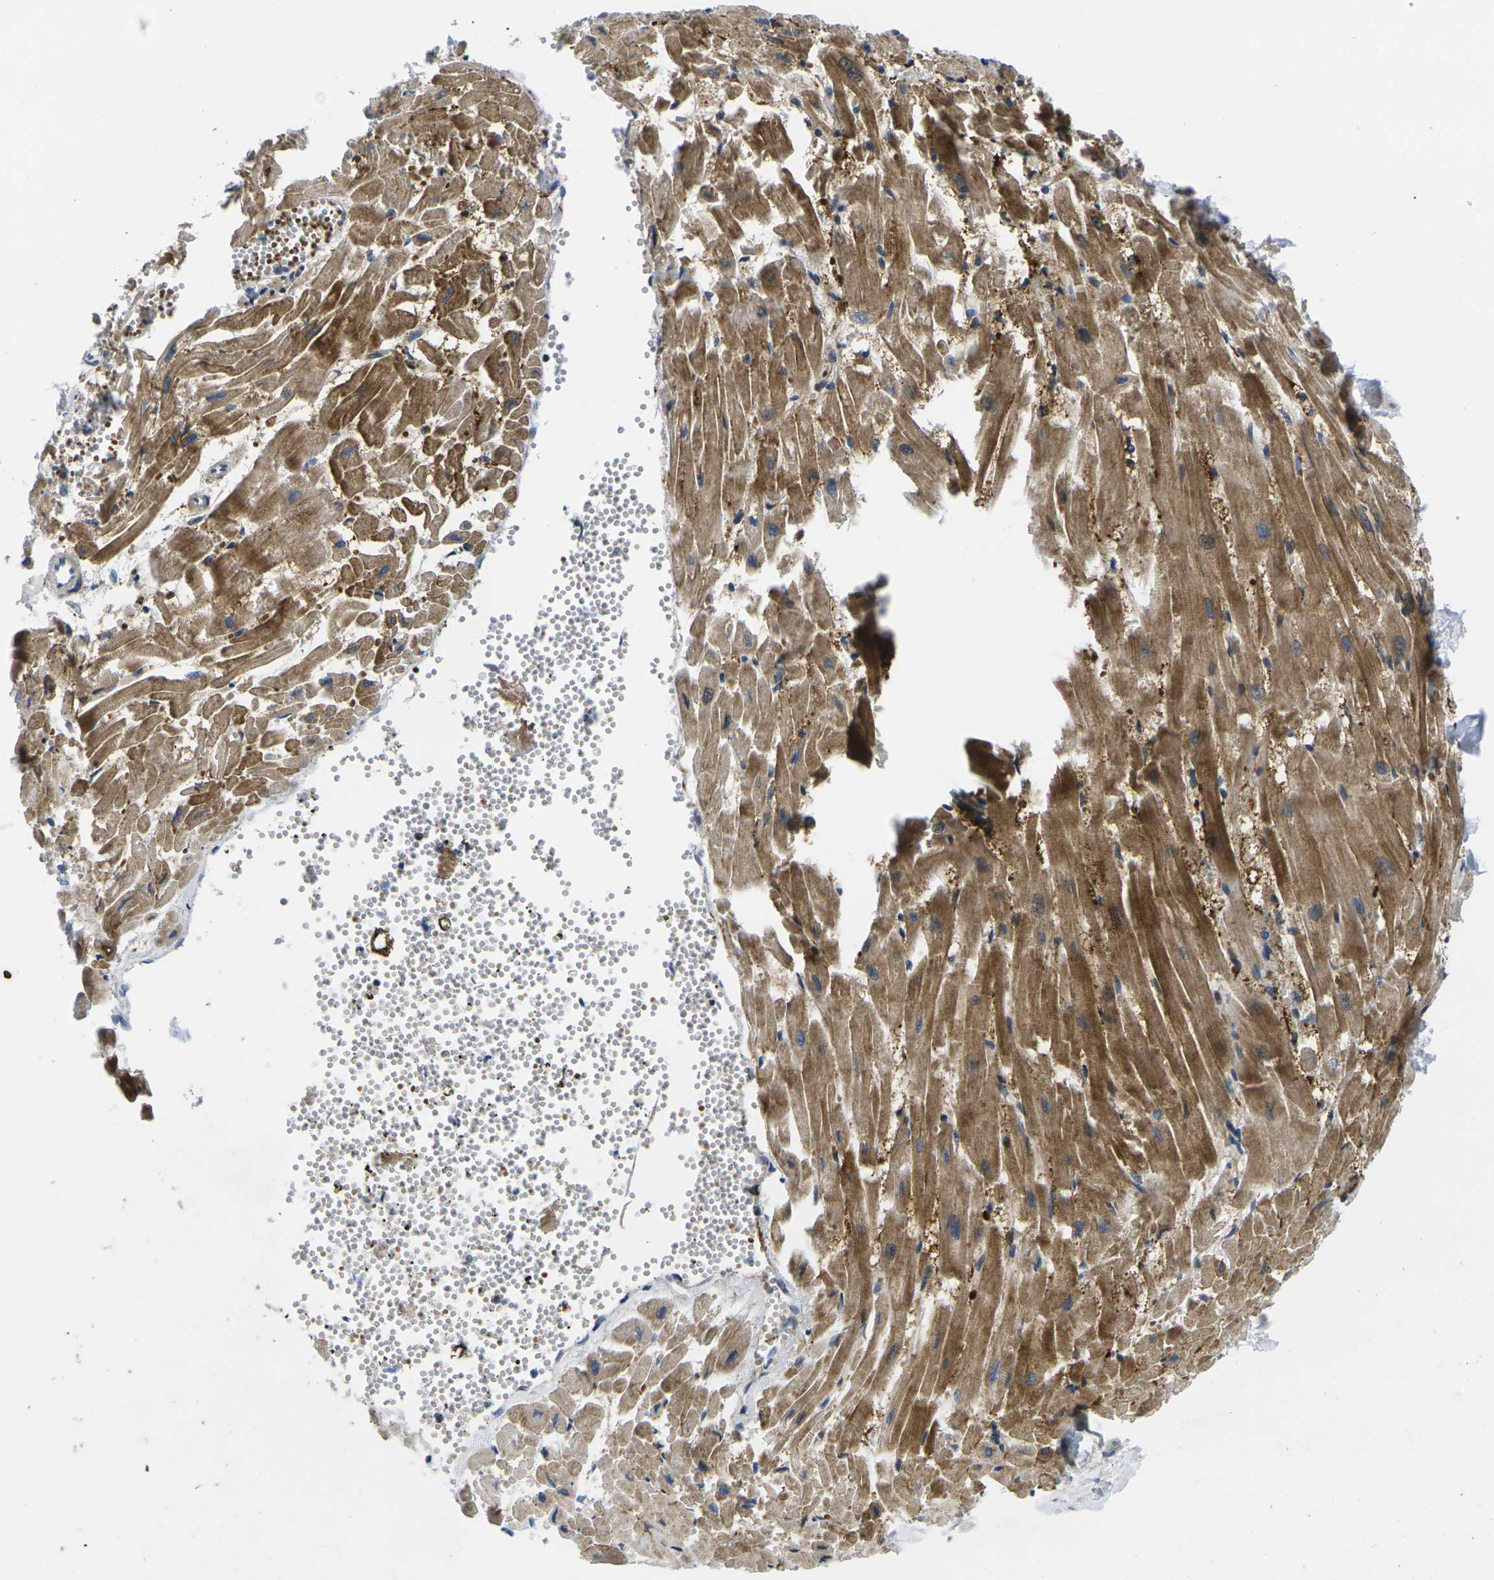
{"staining": {"intensity": "moderate", "quantity": ">75%", "location": "cytoplasmic/membranous"}, "tissue": "heart muscle", "cell_type": "Cardiomyocytes", "image_type": "normal", "snomed": [{"axis": "morphology", "description": "Normal tissue, NOS"}, {"axis": "topography", "description": "Heart"}], "caption": "A medium amount of moderate cytoplasmic/membranous staining is appreciated in about >75% of cardiomyocytes in normal heart muscle. Using DAB (3,3'-diaminobenzidine) (brown) and hematoxylin (blue) stains, captured at high magnification using brightfield microscopy.", "gene": "ROBO2", "patient": {"sex": "female", "age": 19}}